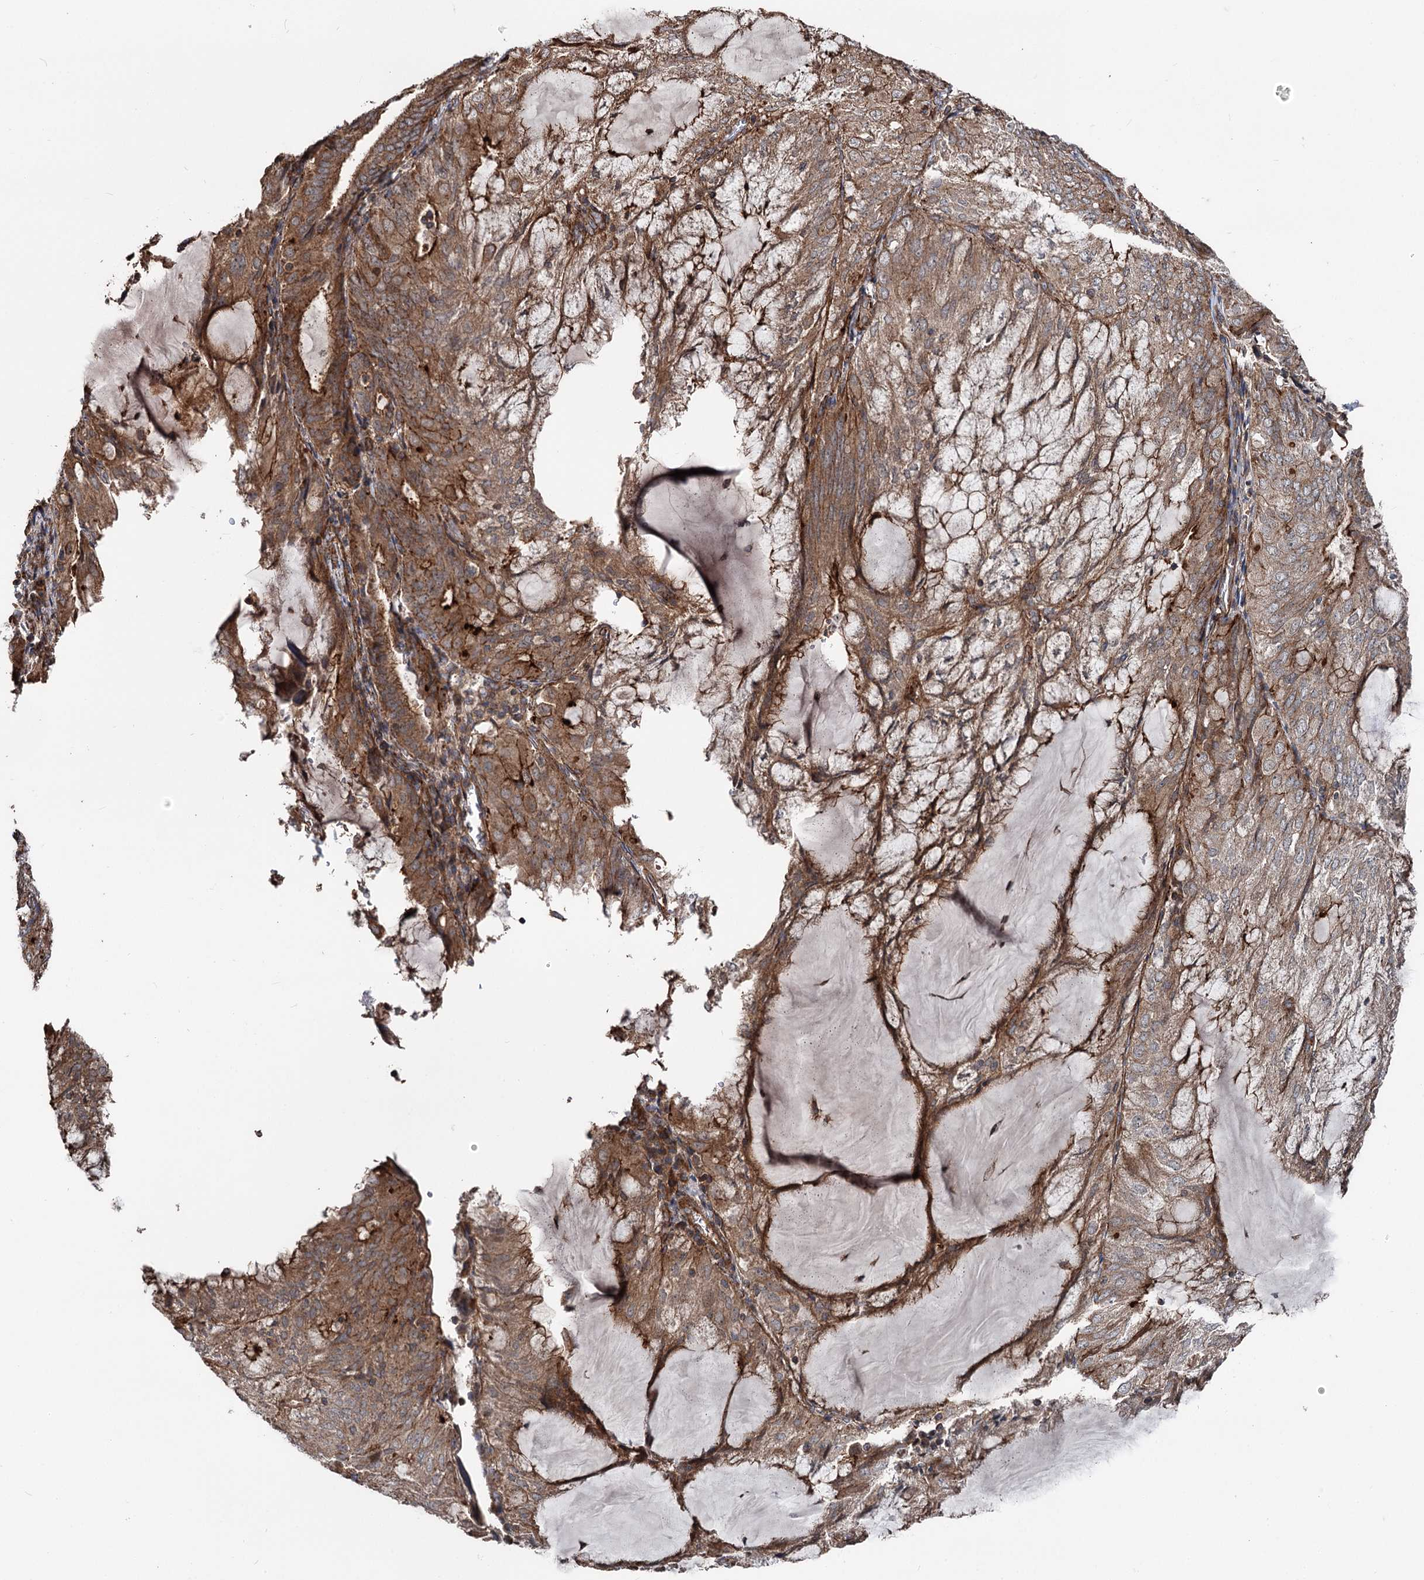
{"staining": {"intensity": "moderate", "quantity": ">75%", "location": "cytoplasmic/membranous"}, "tissue": "endometrial cancer", "cell_type": "Tumor cells", "image_type": "cancer", "snomed": [{"axis": "morphology", "description": "Adenocarcinoma, NOS"}, {"axis": "topography", "description": "Endometrium"}], "caption": "The immunohistochemical stain shows moderate cytoplasmic/membranous staining in tumor cells of endometrial adenocarcinoma tissue. The protein of interest is shown in brown color, while the nuclei are stained blue.", "gene": "ITFG2", "patient": {"sex": "female", "age": 81}}